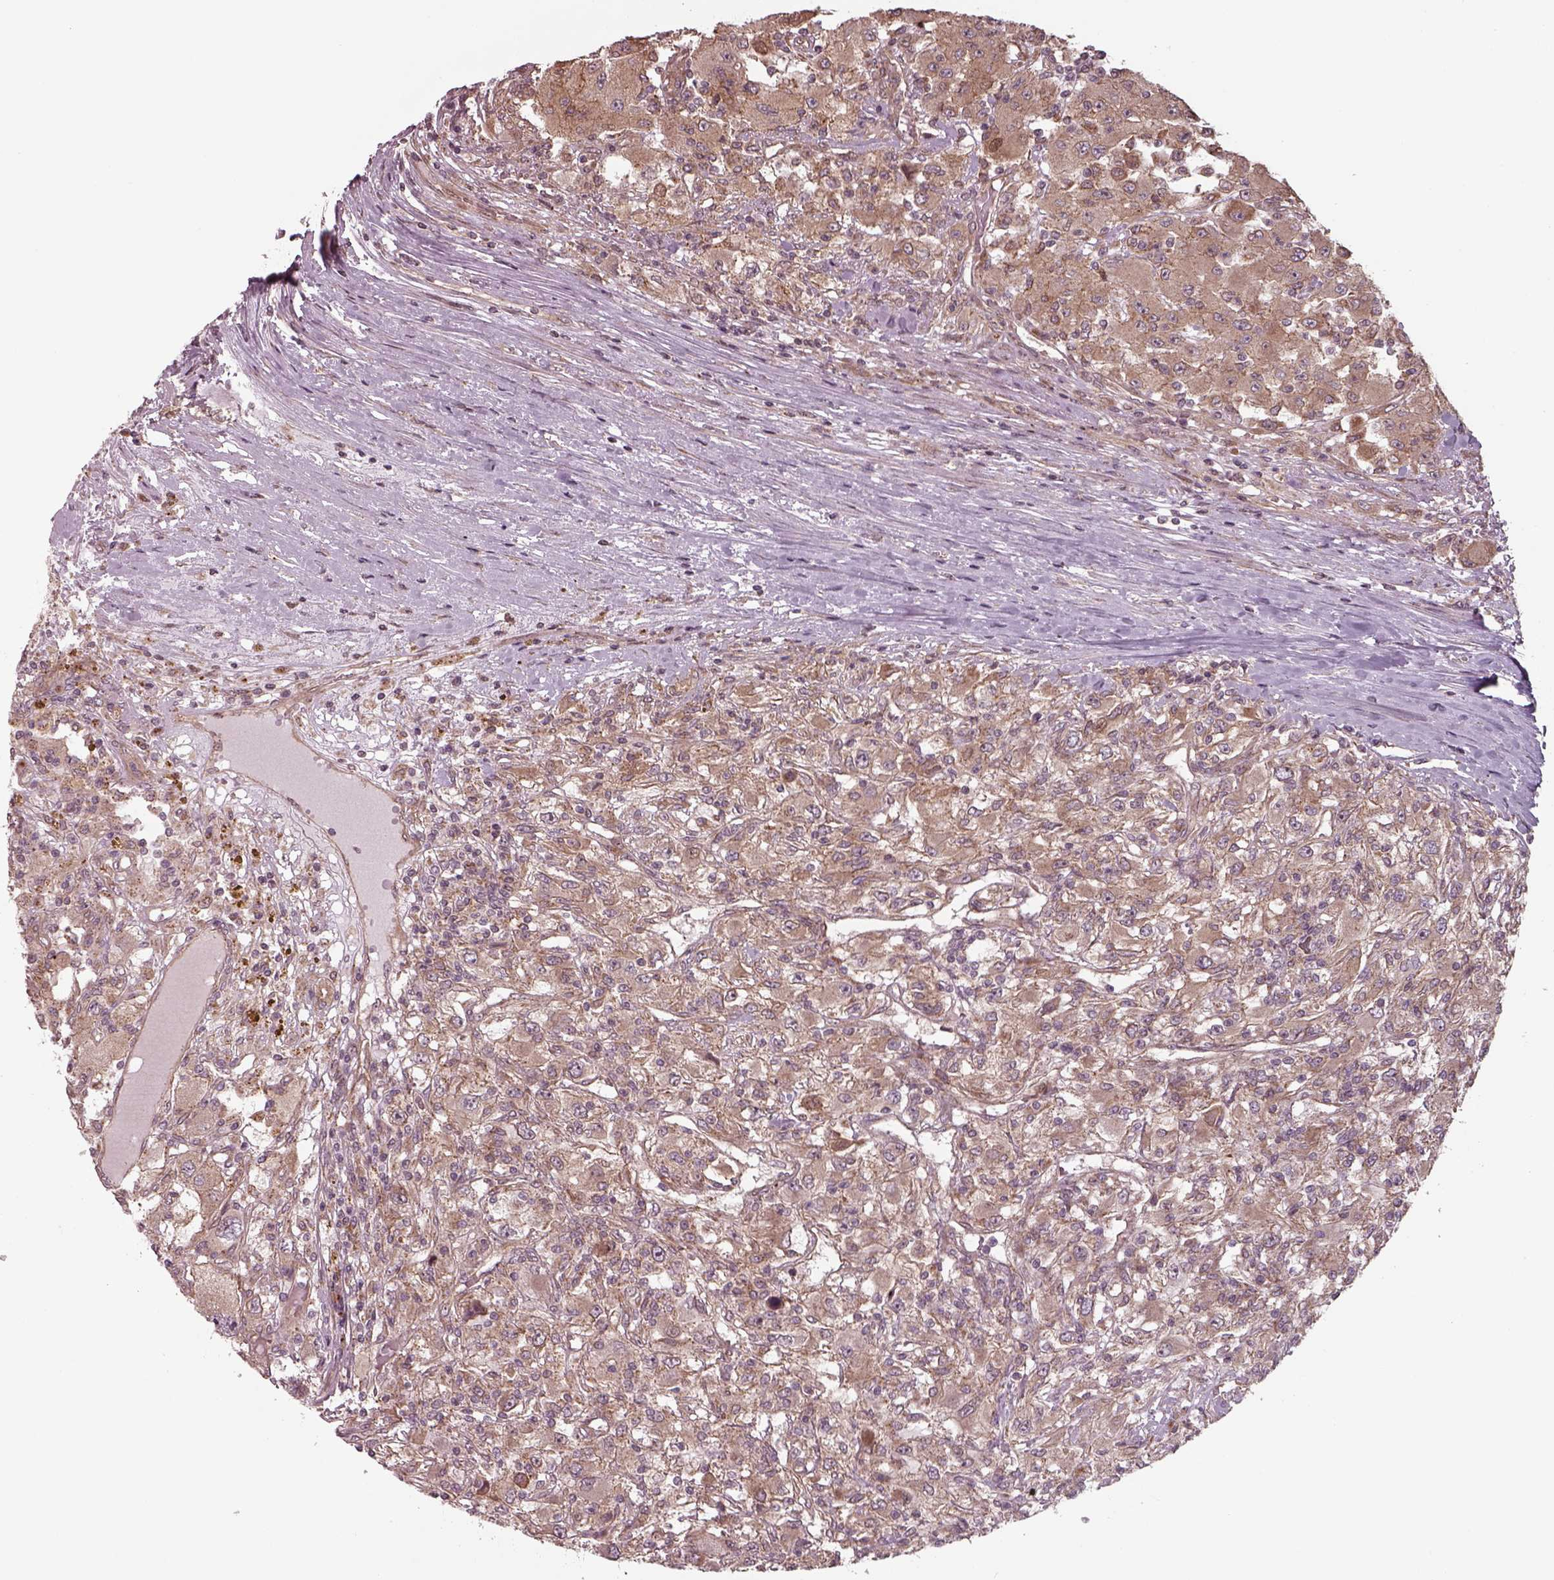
{"staining": {"intensity": "weak", "quantity": "25%-75%", "location": "cytoplasmic/membranous"}, "tissue": "renal cancer", "cell_type": "Tumor cells", "image_type": "cancer", "snomed": [{"axis": "morphology", "description": "Adenocarcinoma, NOS"}, {"axis": "topography", "description": "Kidney"}], "caption": "Renal adenocarcinoma stained with a protein marker demonstrates weak staining in tumor cells.", "gene": "CHMP3", "patient": {"sex": "female", "age": 67}}